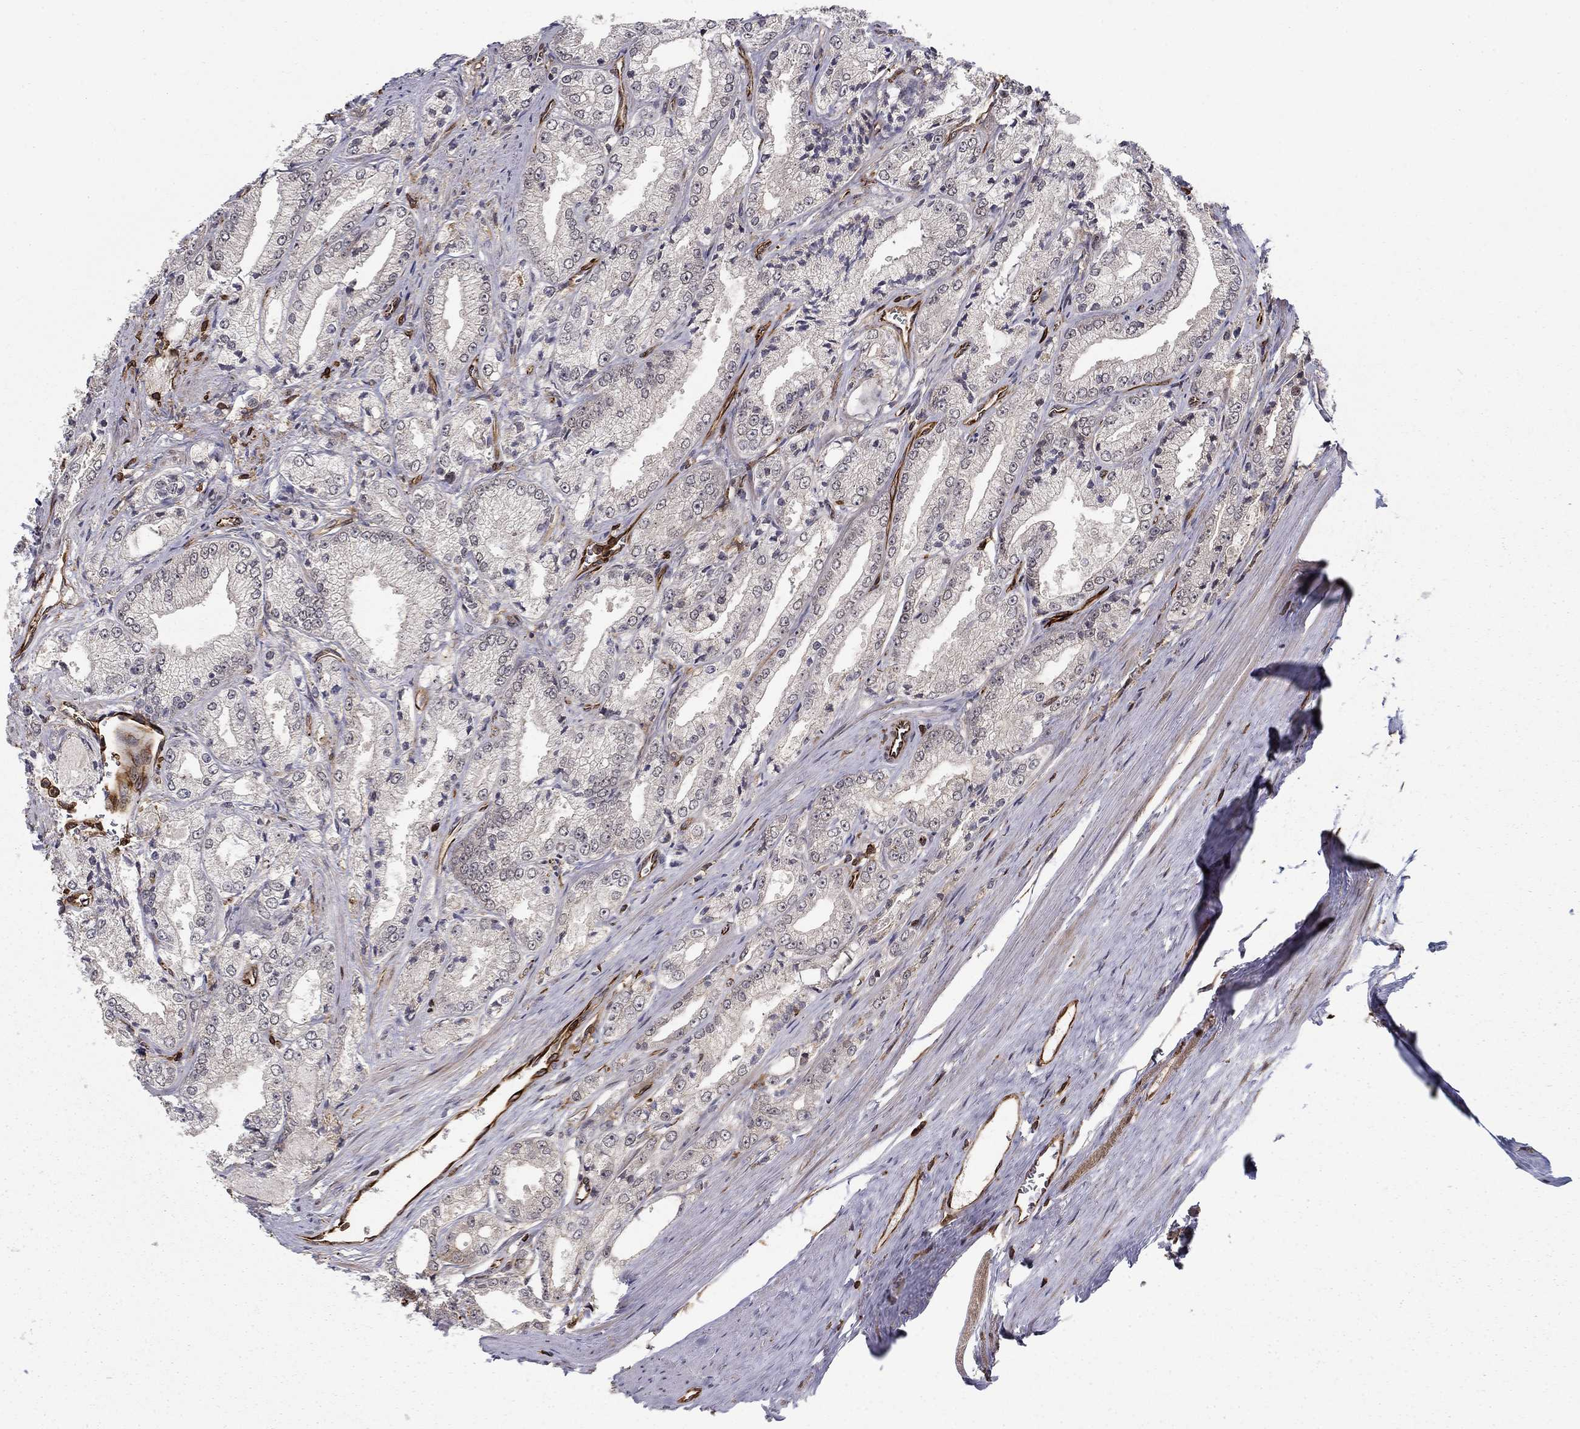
{"staining": {"intensity": "negative", "quantity": "none", "location": "none"}, "tissue": "prostate cancer", "cell_type": "Tumor cells", "image_type": "cancer", "snomed": [{"axis": "morphology", "description": "Adenocarcinoma, NOS"}, {"axis": "morphology", "description": "Adenocarcinoma, High grade"}, {"axis": "topography", "description": "Prostate"}], "caption": "Immunohistochemistry (IHC) micrograph of human adenocarcinoma (prostate) stained for a protein (brown), which shows no staining in tumor cells. (DAB immunohistochemistry, high magnification).", "gene": "ADM", "patient": {"sex": "male", "age": 70}}